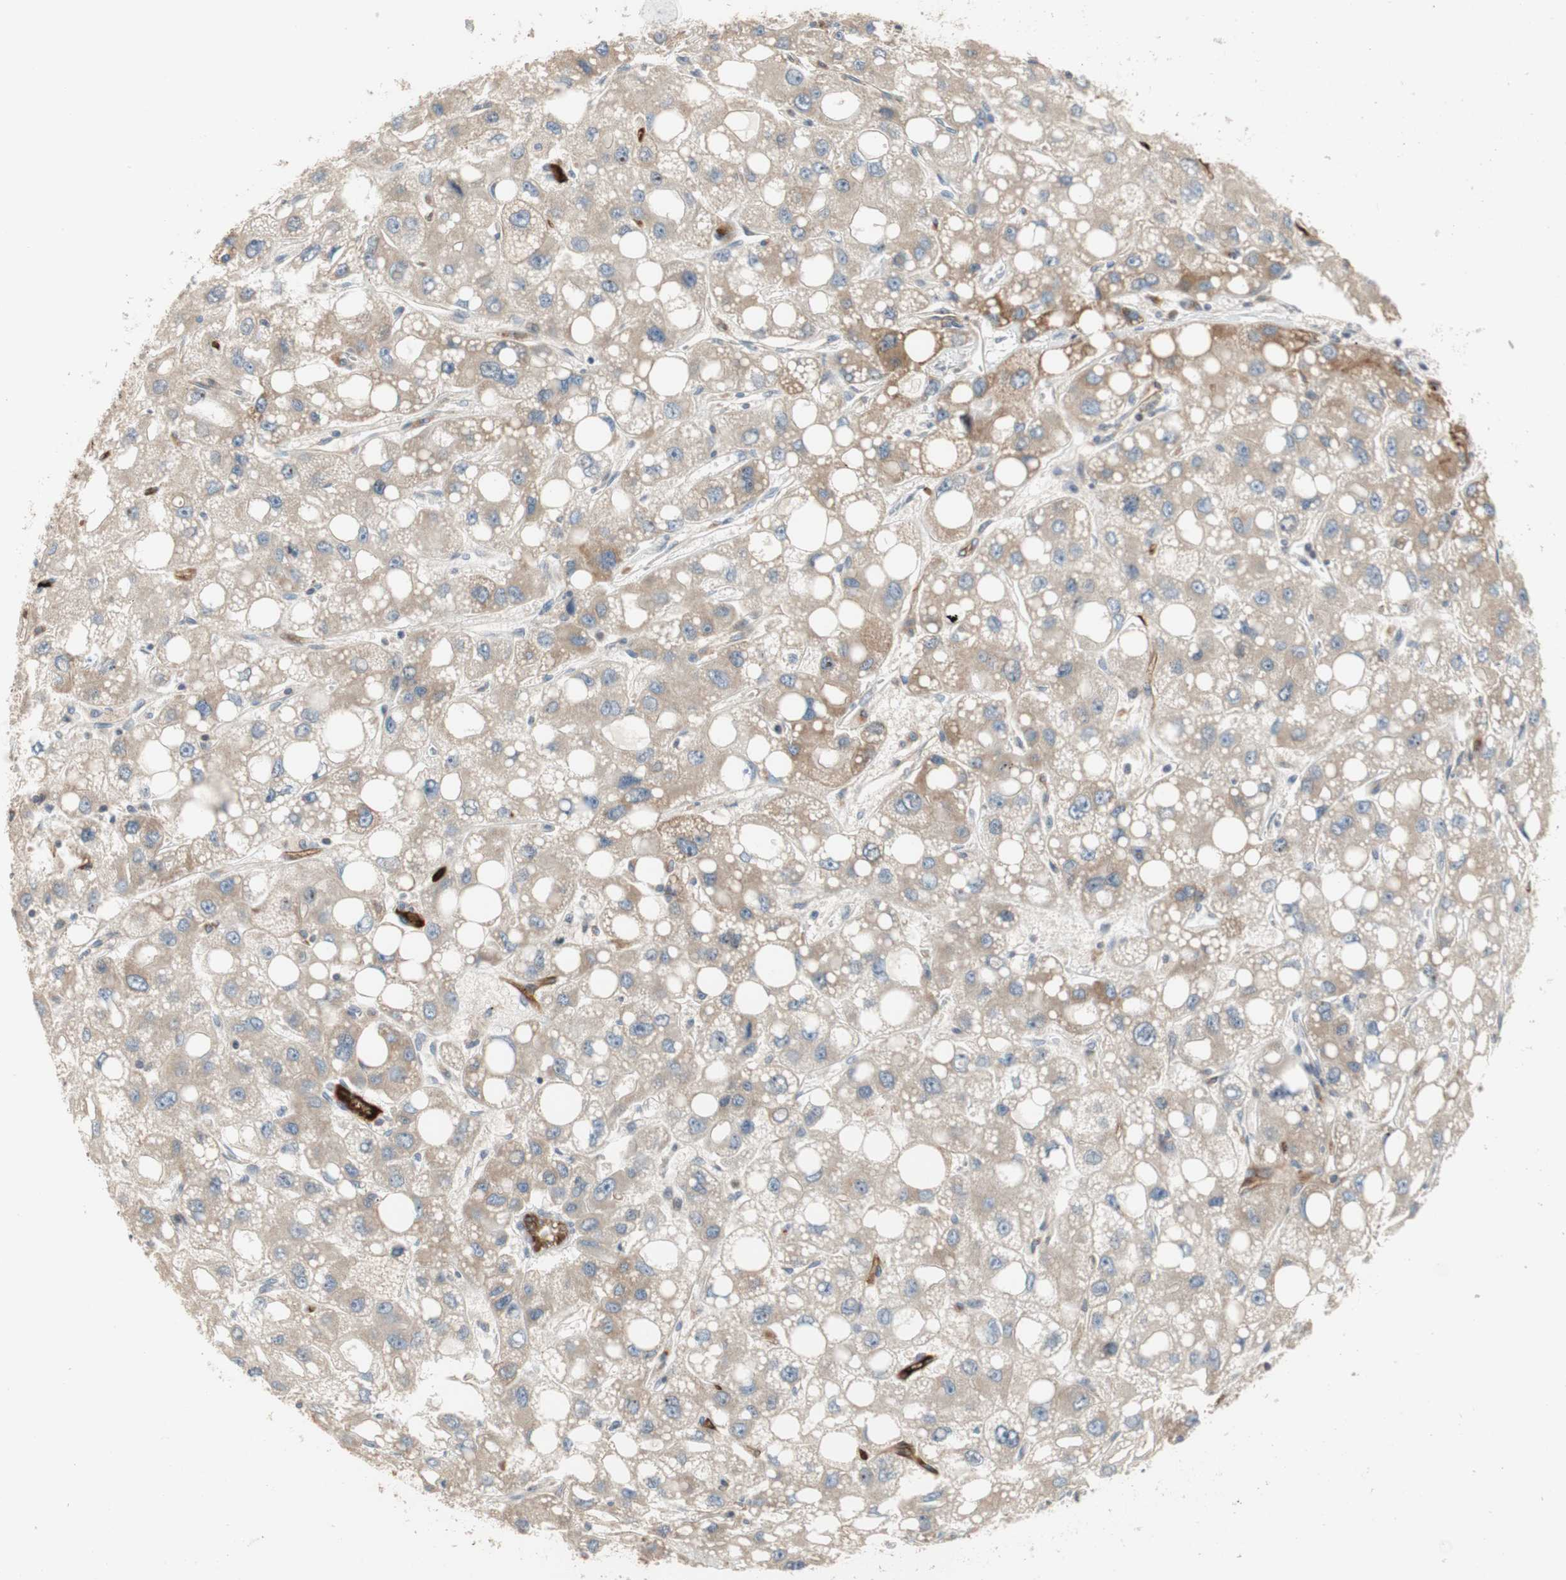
{"staining": {"intensity": "weak", "quantity": "25%-75%", "location": "cytoplasmic/membranous"}, "tissue": "liver cancer", "cell_type": "Tumor cells", "image_type": "cancer", "snomed": [{"axis": "morphology", "description": "Carcinoma, Hepatocellular, NOS"}, {"axis": "topography", "description": "Liver"}], "caption": "Tumor cells exhibit low levels of weak cytoplasmic/membranous expression in about 25%-75% of cells in liver cancer. Immunohistochemistry stains the protein of interest in brown and the nuclei are stained blue.", "gene": "ALPL", "patient": {"sex": "male", "age": 55}}